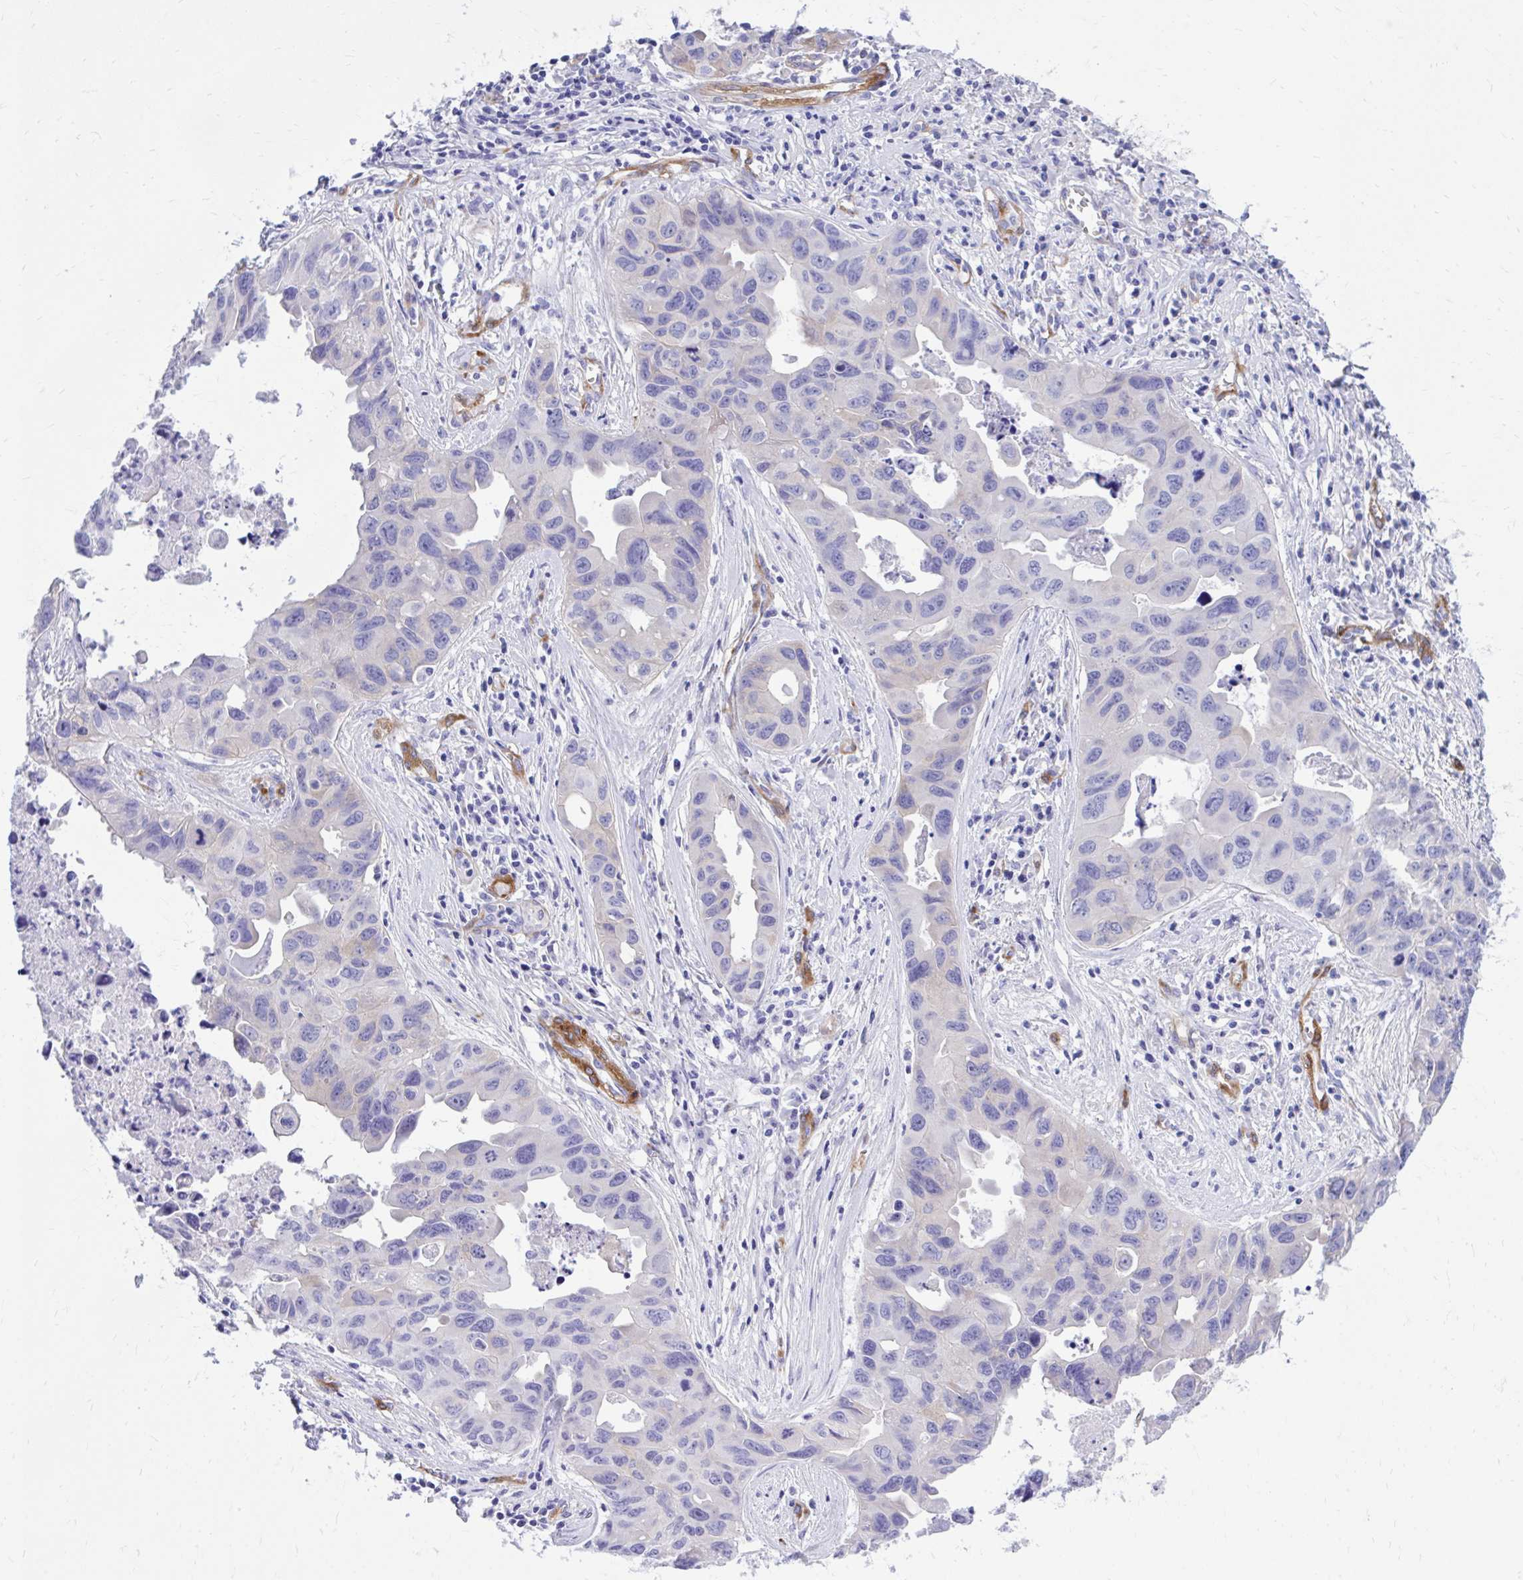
{"staining": {"intensity": "moderate", "quantity": "<25%", "location": "cytoplasmic/membranous"}, "tissue": "lung cancer", "cell_type": "Tumor cells", "image_type": "cancer", "snomed": [{"axis": "morphology", "description": "Adenocarcinoma, NOS"}, {"axis": "topography", "description": "Lymph node"}, {"axis": "topography", "description": "Lung"}], "caption": "A histopathology image of lung cancer (adenocarcinoma) stained for a protein exhibits moderate cytoplasmic/membranous brown staining in tumor cells. (DAB = brown stain, brightfield microscopy at high magnification).", "gene": "EPB41L1", "patient": {"sex": "male", "age": 64}}